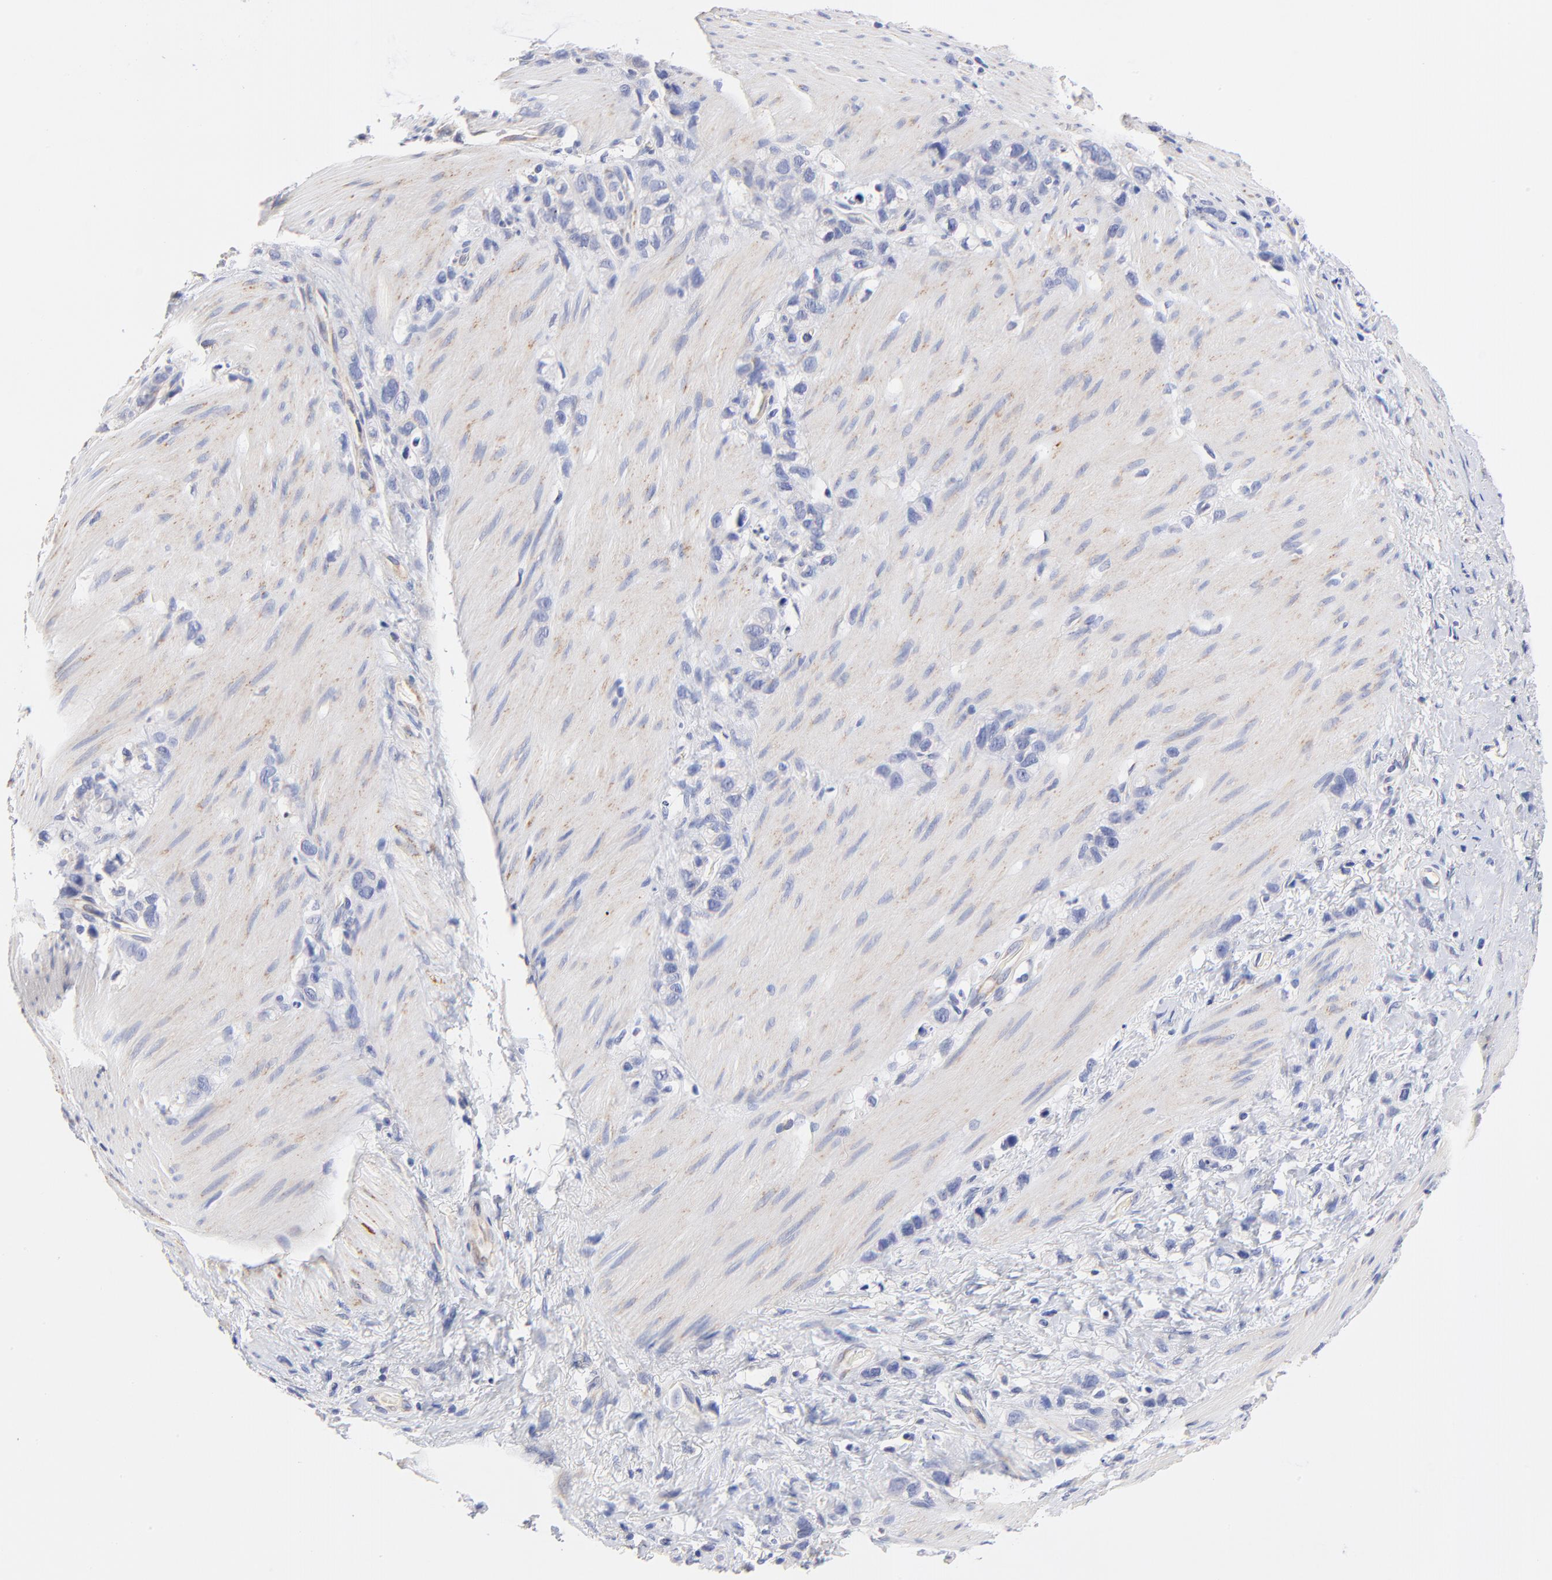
{"staining": {"intensity": "moderate", "quantity": "<25%", "location": "cytoplasmic/membranous"}, "tissue": "stomach cancer", "cell_type": "Tumor cells", "image_type": "cancer", "snomed": [{"axis": "morphology", "description": "Normal tissue, NOS"}, {"axis": "morphology", "description": "Adenocarcinoma, NOS"}, {"axis": "morphology", "description": "Adenocarcinoma, High grade"}, {"axis": "topography", "description": "Stomach, upper"}, {"axis": "topography", "description": "Stomach"}], "caption": "The micrograph displays a brown stain indicating the presence of a protein in the cytoplasmic/membranous of tumor cells in adenocarcinoma (high-grade) (stomach). The staining was performed using DAB (3,3'-diaminobenzidine) to visualize the protein expression in brown, while the nuclei were stained in blue with hematoxylin (Magnification: 20x).", "gene": "HS3ST1", "patient": {"sex": "female", "age": 65}}